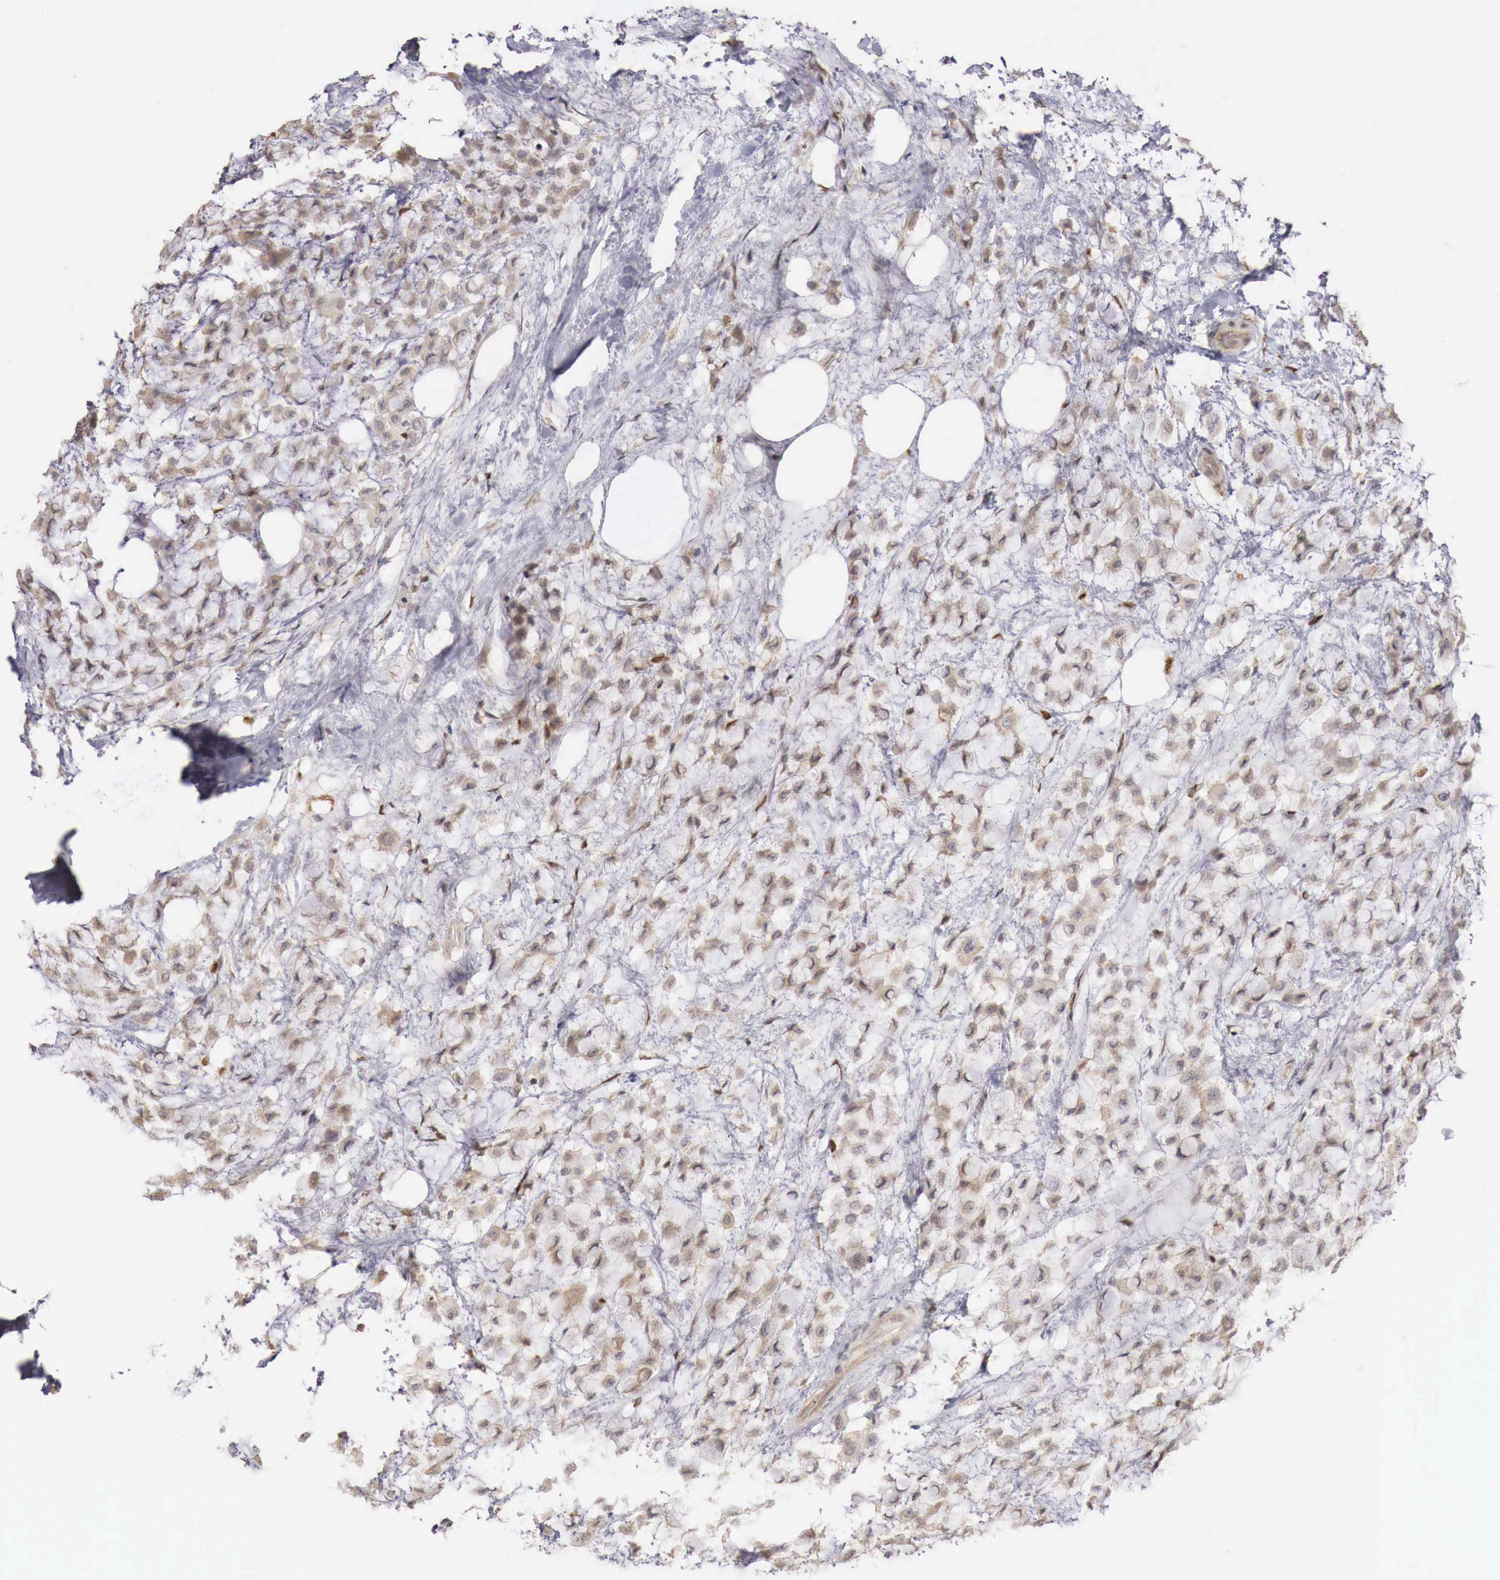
{"staining": {"intensity": "weak", "quantity": "25%-75%", "location": "cytoplasmic/membranous"}, "tissue": "breast cancer", "cell_type": "Tumor cells", "image_type": "cancer", "snomed": [{"axis": "morphology", "description": "Lobular carcinoma"}, {"axis": "topography", "description": "Breast"}], "caption": "Breast cancer (lobular carcinoma) stained with DAB immunohistochemistry demonstrates low levels of weak cytoplasmic/membranous expression in about 25%-75% of tumor cells. (DAB (3,3'-diaminobenzidine) IHC, brown staining for protein, blue staining for nuclei).", "gene": "KHDRBS2", "patient": {"sex": "female", "age": 85}}